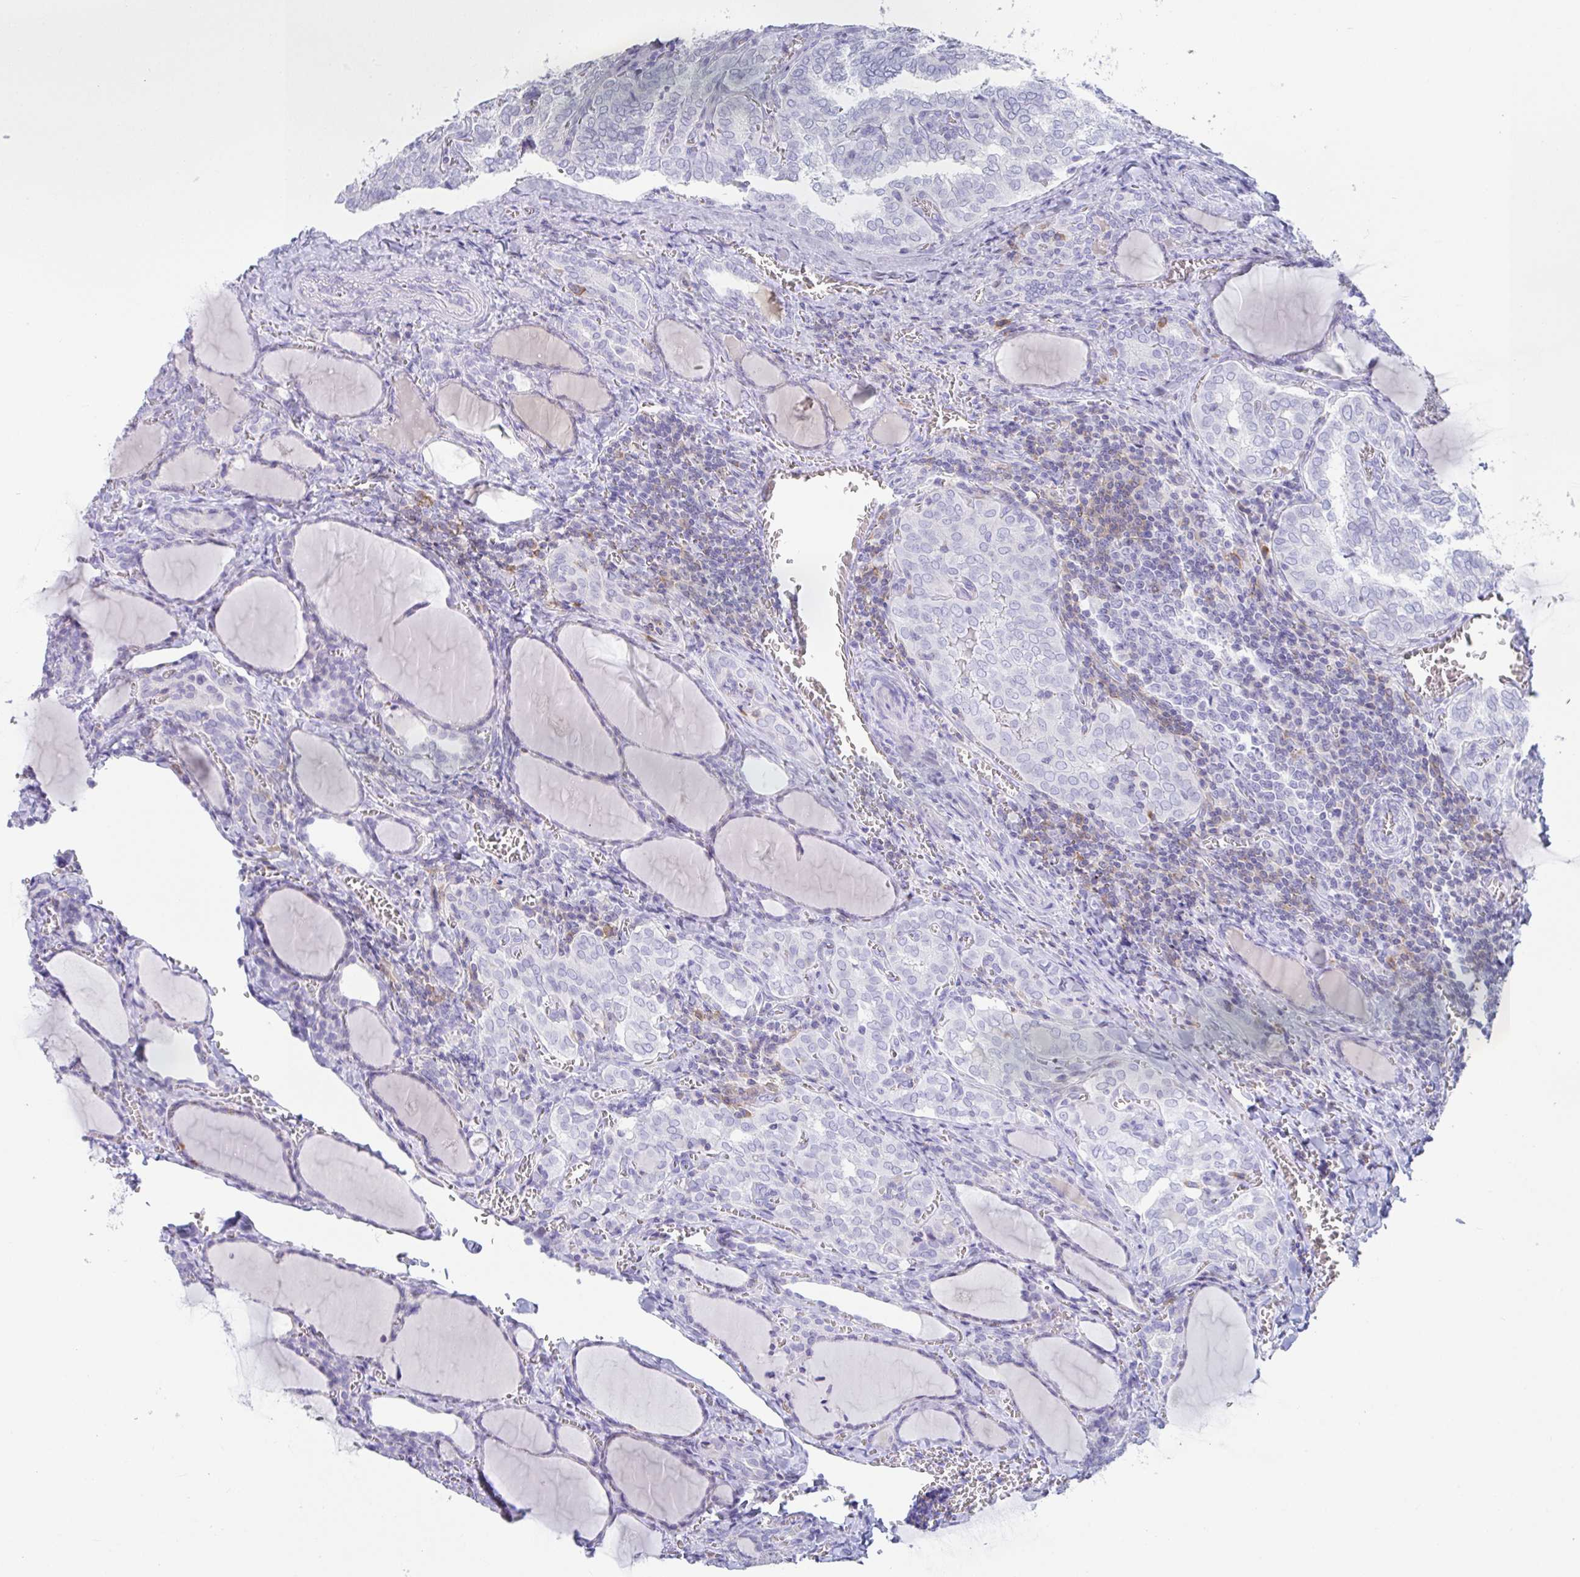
{"staining": {"intensity": "negative", "quantity": "none", "location": "none"}, "tissue": "thyroid cancer", "cell_type": "Tumor cells", "image_type": "cancer", "snomed": [{"axis": "morphology", "description": "Papillary adenocarcinoma, NOS"}, {"axis": "topography", "description": "Thyroid gland"}], "caption": "This is an immunohistochemistry (IHC) photomicrograph of papillary adenocarcinoma (thyroid). There is no expression in tumor cells.", "gene": "PLA2G1B", "patient": {"sex": "female", "age": 30}}